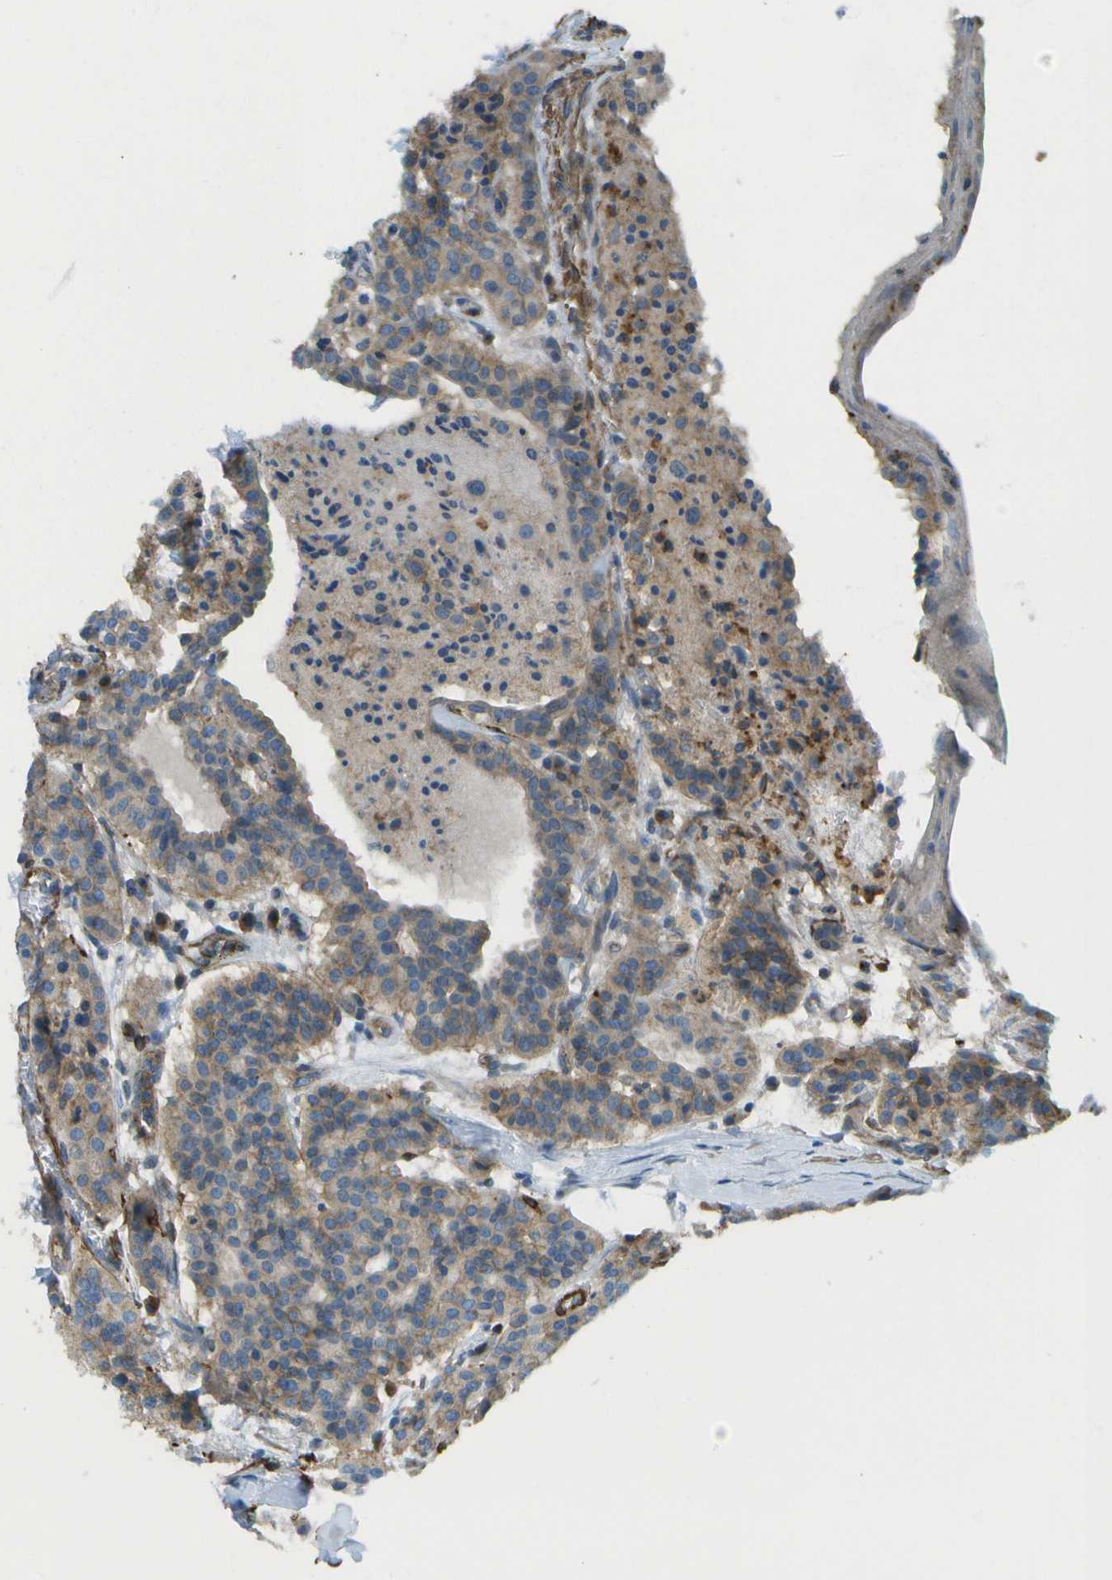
{"staining": {"intensity": "weak", "quantity": ">75%", "location": "cytoplasmic/membranous"}, "tissue": "carcinoid", "cell_type": "Tumor cells", "image_type": "cancer", "snomed": [{"axis": "morphology", "description": "Carcinoid, malignant, NOS"}, {"axis": "topography", "description": "Lung"}], "caption": "Human carcinoid (malignant) stained with a protein marker exhibits weak staining in tumor cells.", "gene": "MYH11", "patient": {"sex": "male", "age": 30}}